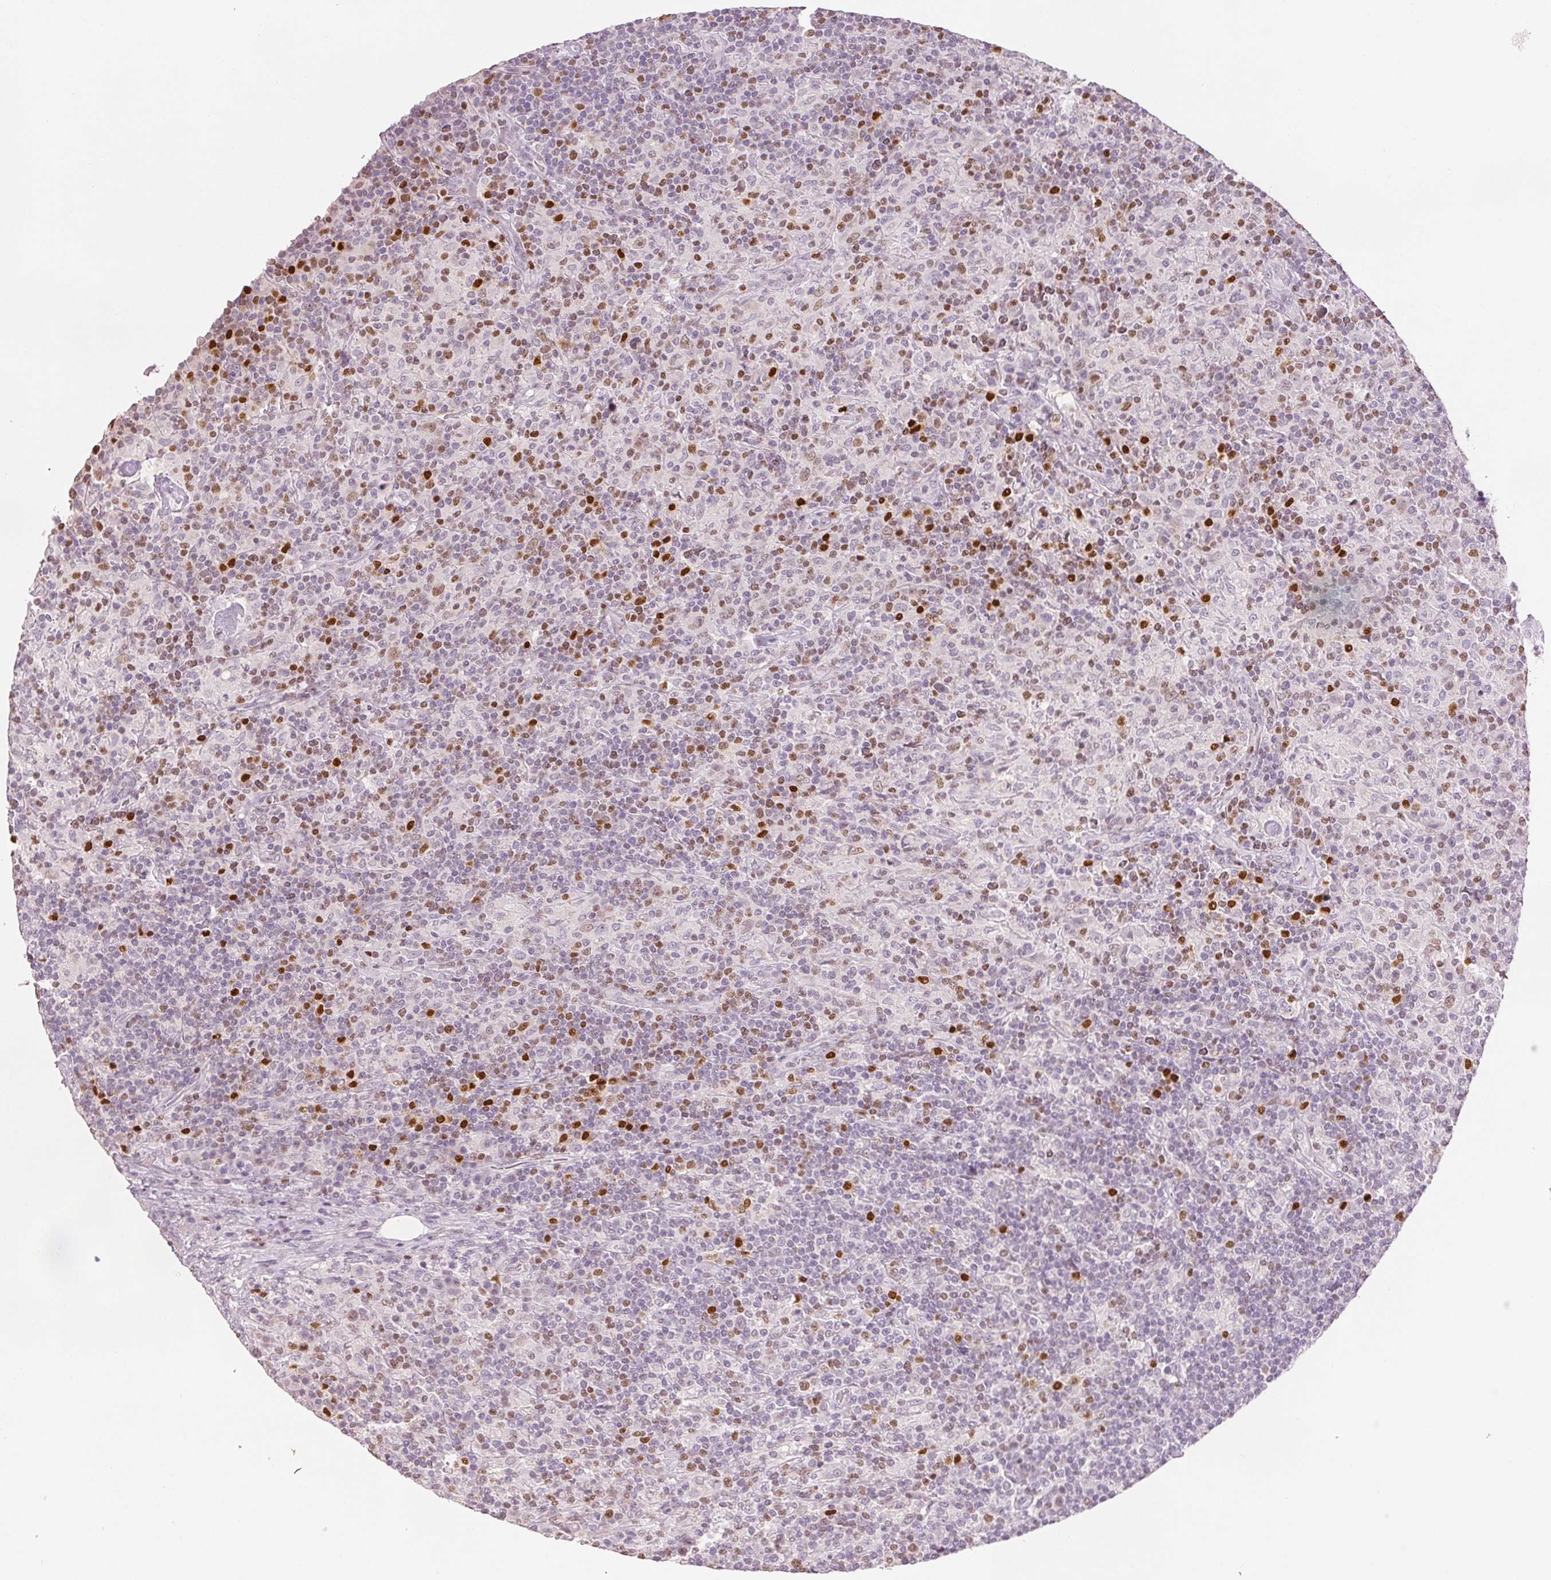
{"staining": {"intensity": "negative", "quantity": "none", "location": "none"}, "tissue": "lymphoma", "cell_type": "Tumor cells", "image_type": "cancer", "snomed": [{"axis": "morphology", "description": "Hodgkin's disease, NOS"}, {"axis": "topography", "description": "Lymph node"}], "caption": "Immunohistochemistry (IHC) micrograph of neoplastic tissue: human Hodgkin's disease stained with DAB exhibits no significant protein expression in tumor cells.", "gene": "RUNX2", "patient": {"sex": "male", "age": 70}}